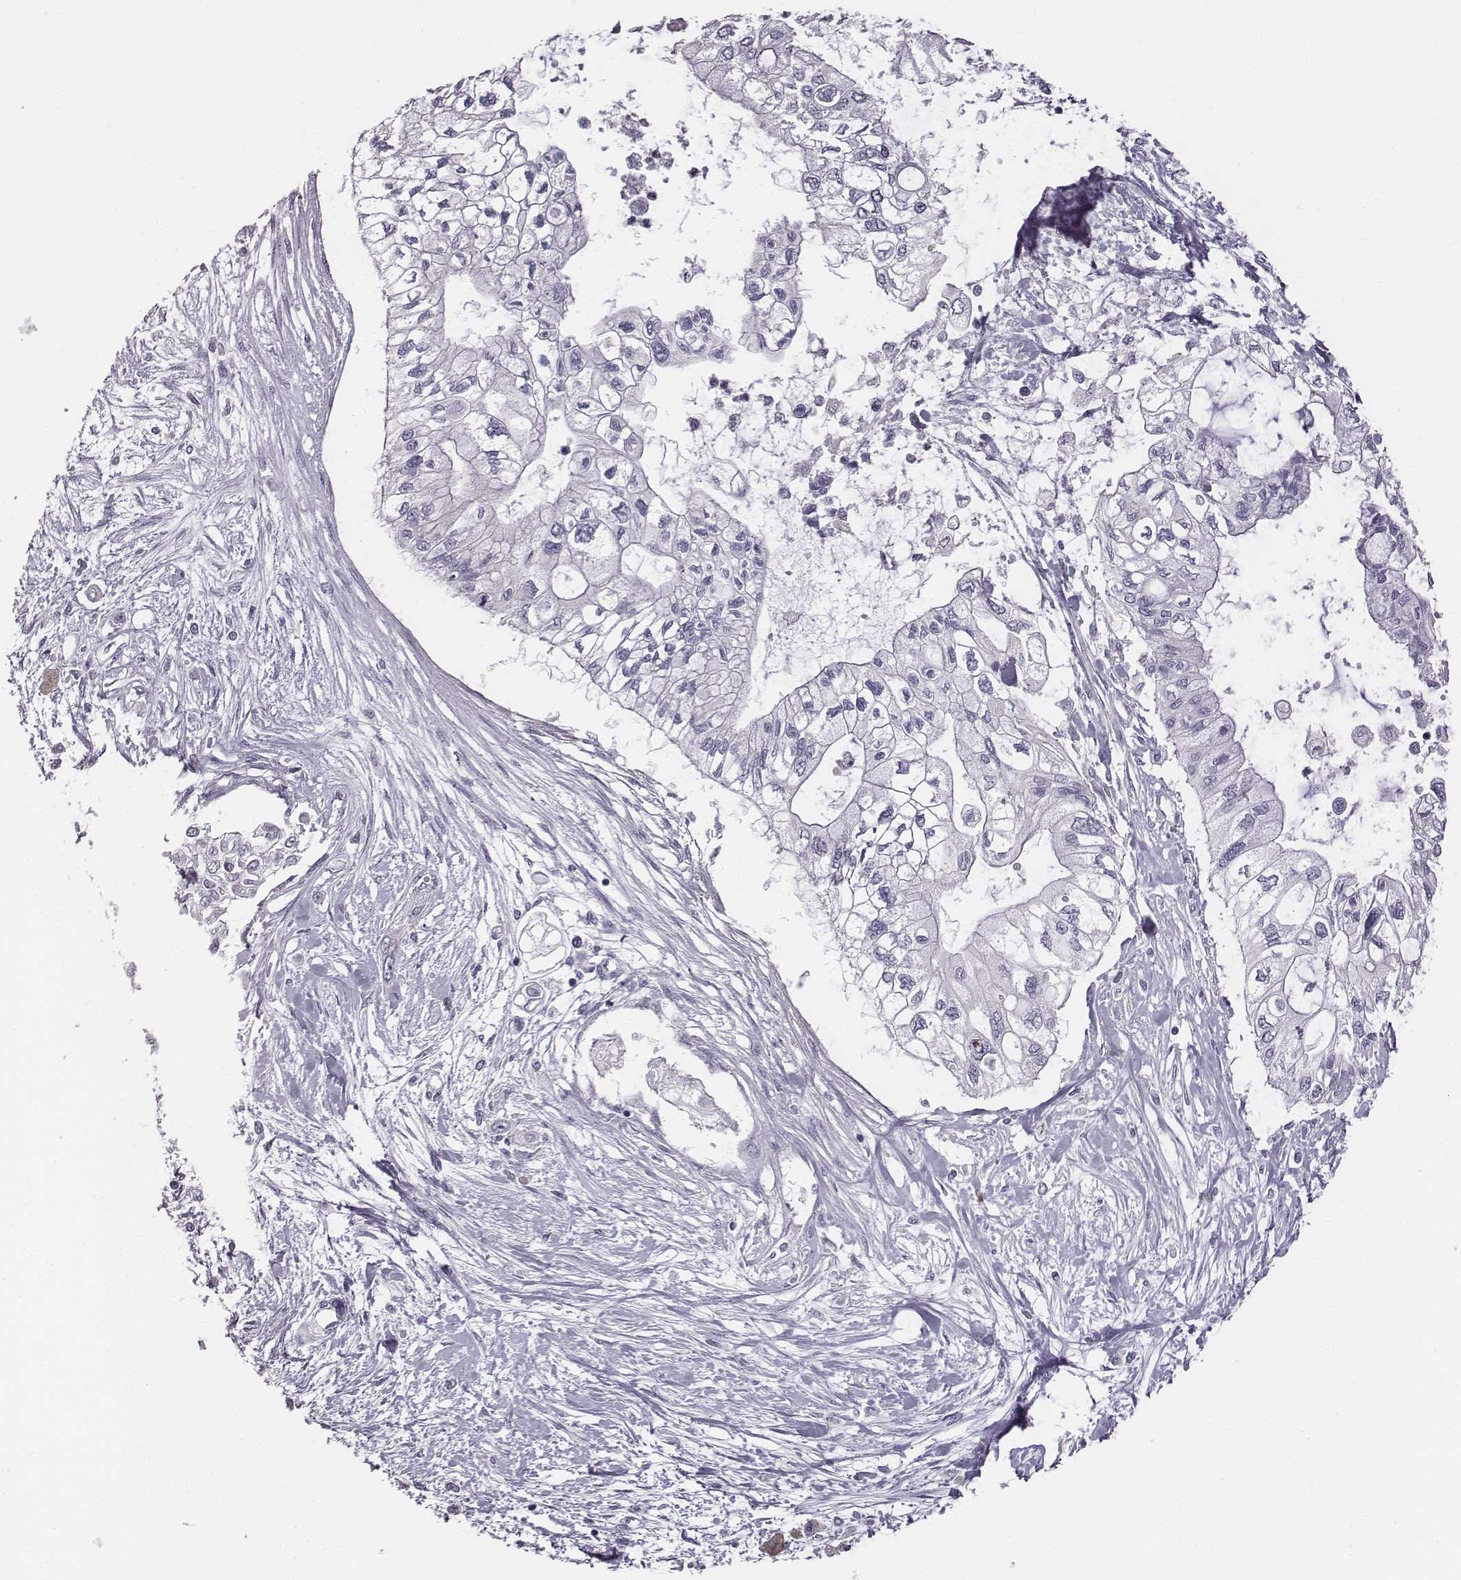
{"staining": {"intensity": "negative", "quantity": "none", "location": "none"}, "tissue": "pancreatic cancer", "cell_type": "Tumor cells", "image_type": "cancer", "snomed": [{"axis": "morphology", "description": "Adenocarcinoma, NOS"}, {"axis": "topography", "description": "Pancreas"}], "caption": "Immunohistochemistry photomicrograph of neoplastic tissue: pancreatic cancer (adenocarcinoma) stained with DAB demonstrates no significant protein expression in tumor cells.", "gene": "ADAM7", "patient": {"sex": "female", "age": 77}}